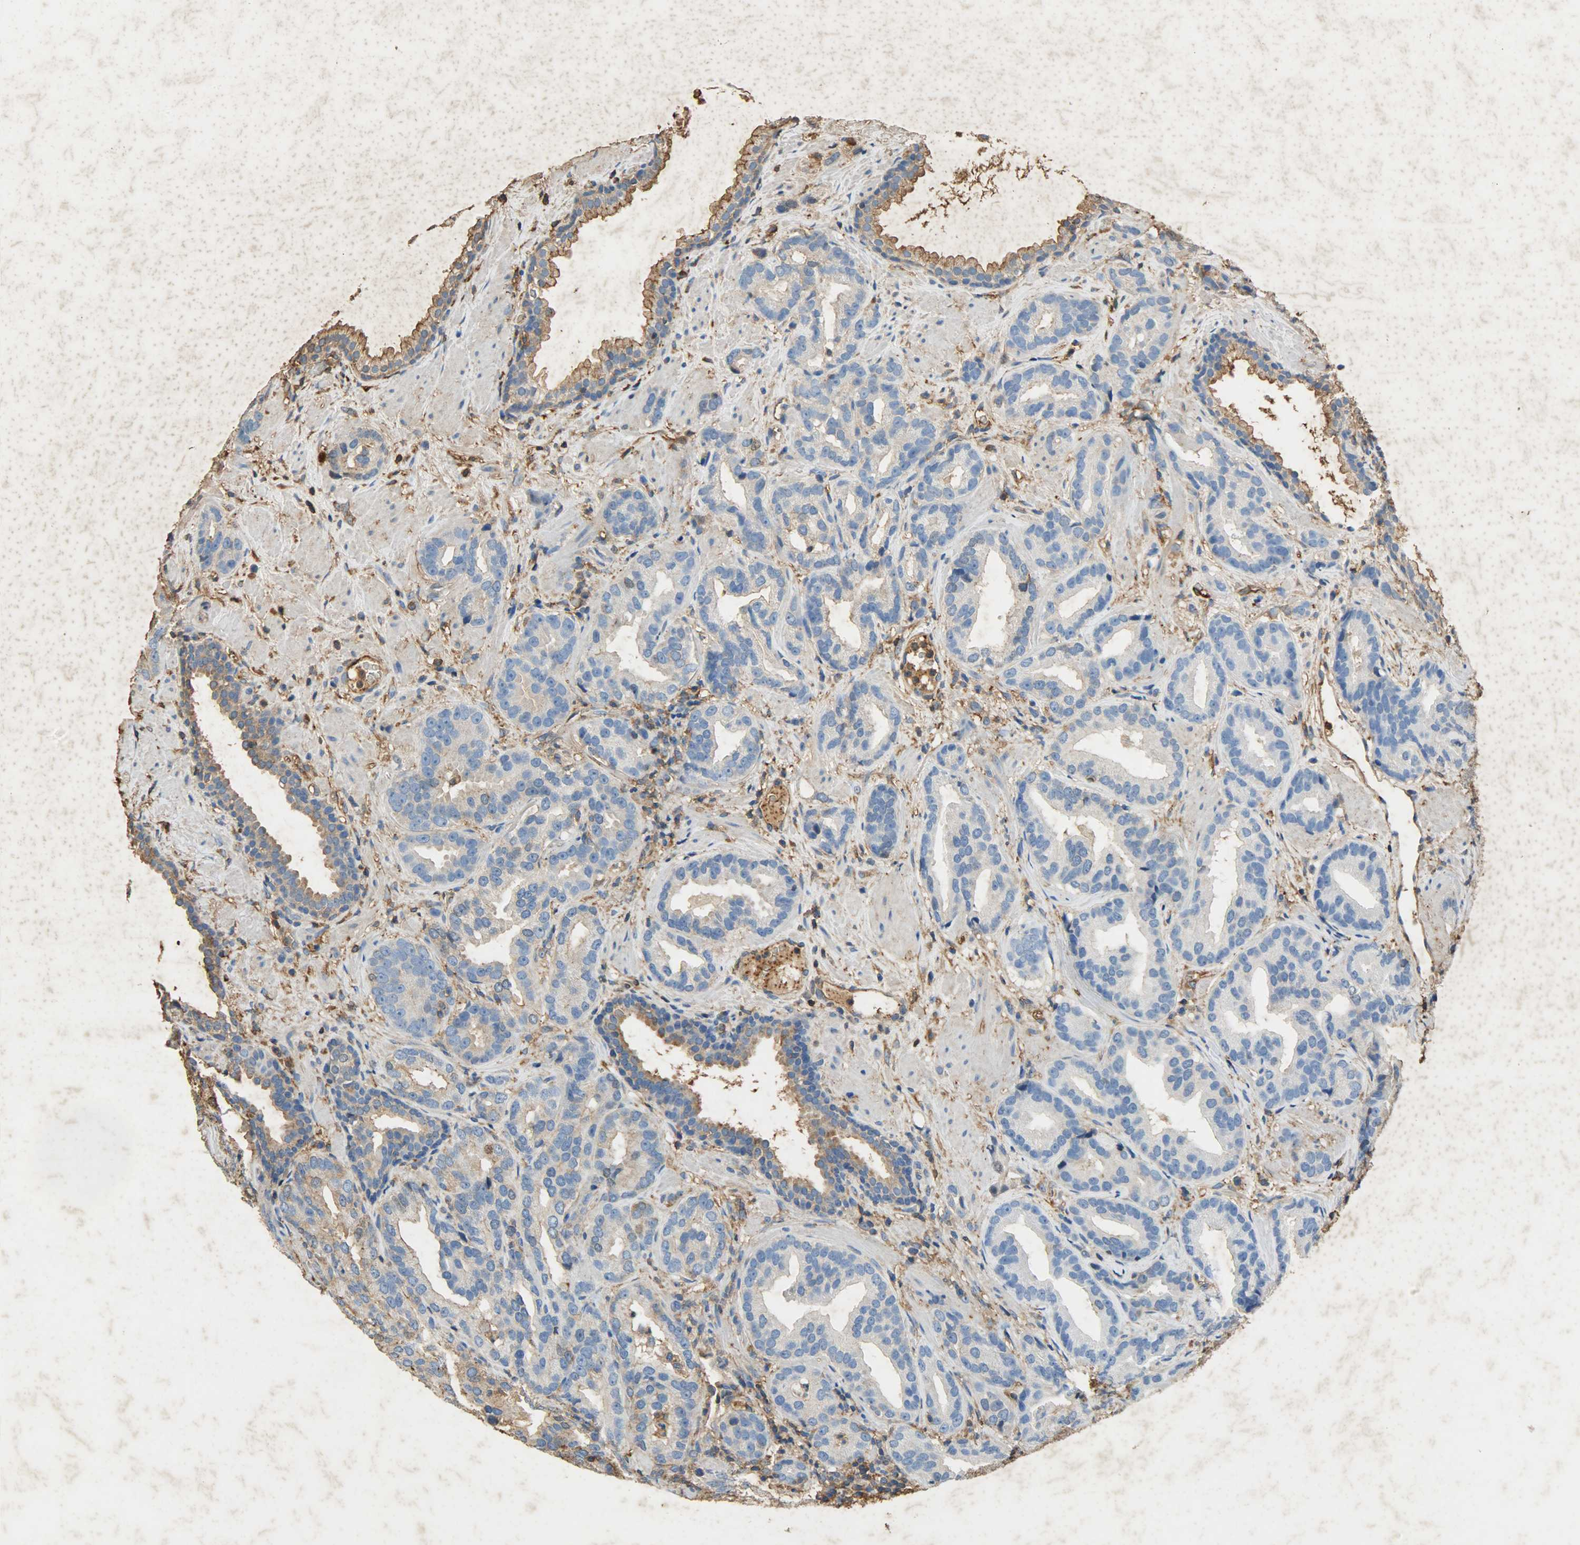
{"staining": {"intensity": "weak", "quantity": "<25%", "location": "cytoplasmic/membranous"}, "tissue": "prostate cancer", "cell_type": "Tumor cells", "image_type": "cancer", "snomed": [{"axis": "morphology", "description": "Adenocarcinoma, Low grade"}, {"axis": "topography", "description": "Prostate"}], "caption": "An image of prostate low-grade adenocarcinoma stained for a protein shows no brown staining in tumor cells.", "gene": "ANXA6", "patient": {"sex": "male", "age": 59}}